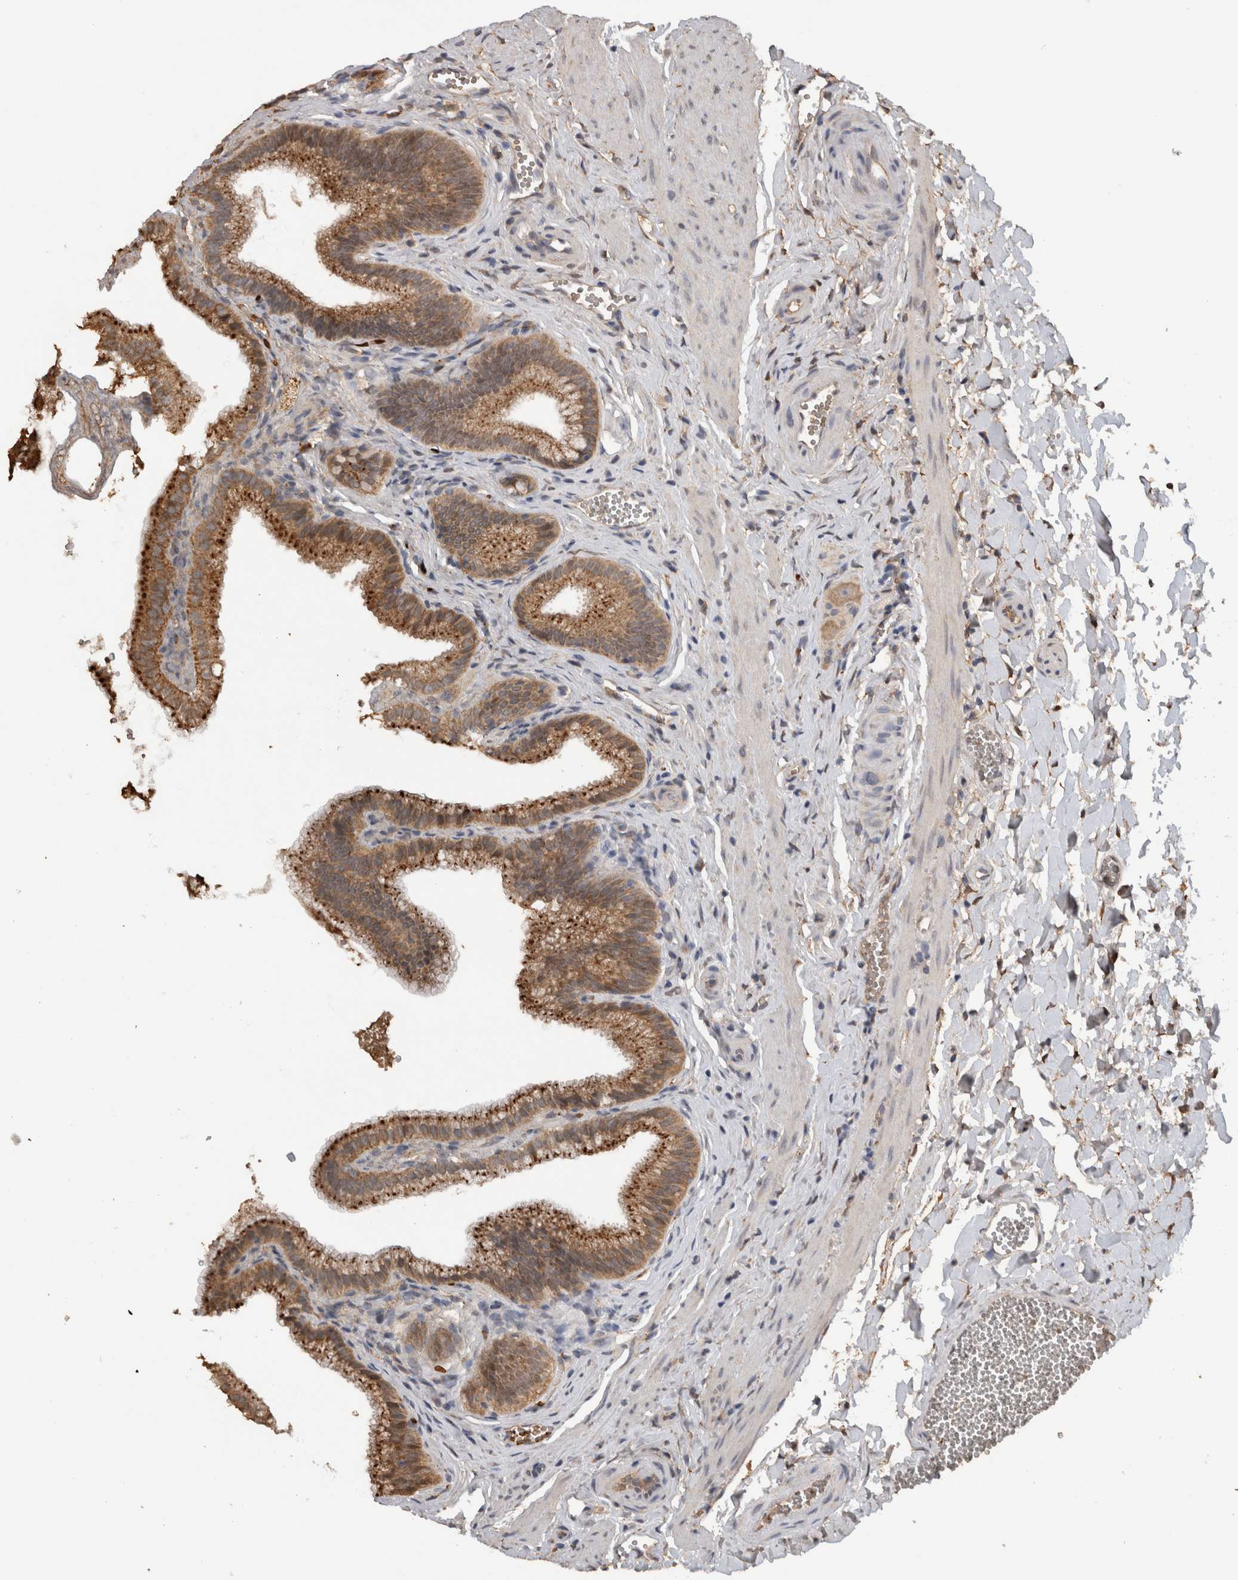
{"staining": {"intensity": "strong", "quantity": ">75%", "location": "cytoplasmic/membranous"}, "tissue": "gallbladder", "cell_type": "Glandular cells", "image_type": "normal", "snomed": [{"axis": "morphology", "description": "Normal tissue, NOS"}, {"axis": "topography", "description": "Gallbladder"}], "caption": "Strong cytoplasmic/membranous staining is appreciated in about >75% of glandular cells in unremarkable gallbladder. (IHC, brightfield microscopy, high magnification).", "gene": "ADGRL3", "patient": {"sex": "male", "age": 38}}